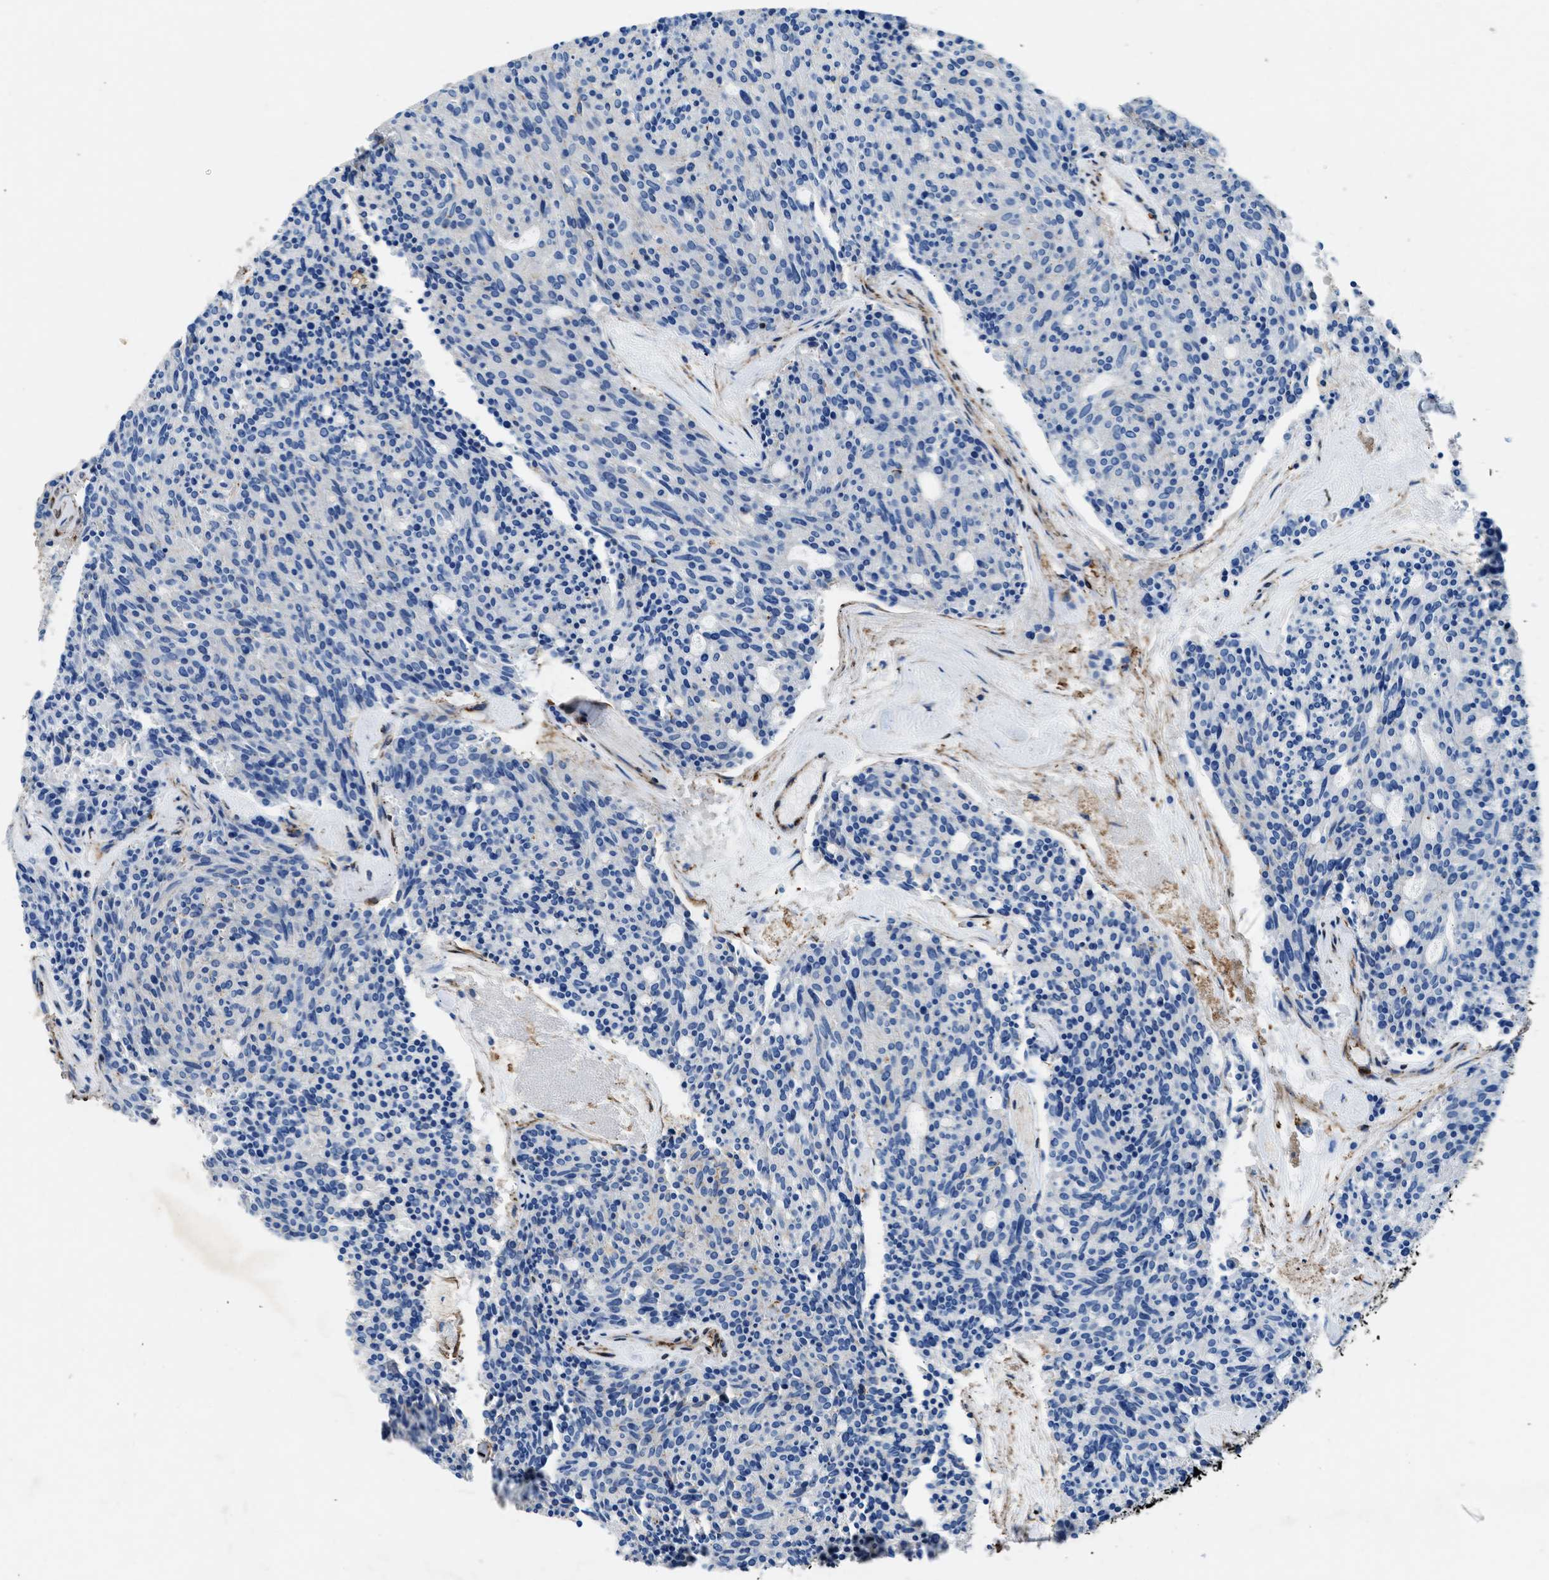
{"staining": {"intensity": "negative", "quantity": "none", "location": "none"}, "tissue": "carcinoid", "cell_type": "Tumor cells", "image_type": "cancer", "snomed": [{"axis": "morphology", "description": "Carcinoid, malignant, NOS"}, {"axis": "topography", "description": "Pancreas"}], "caption": "Immunohistochemical staining of human carcinoid exhibits no significant expression in tumor cells. (Brightfield microscopy of DAB IHC at high magnification).", "gene": "KCNQ4", "patient": {"sex": "female", "age": 54}}